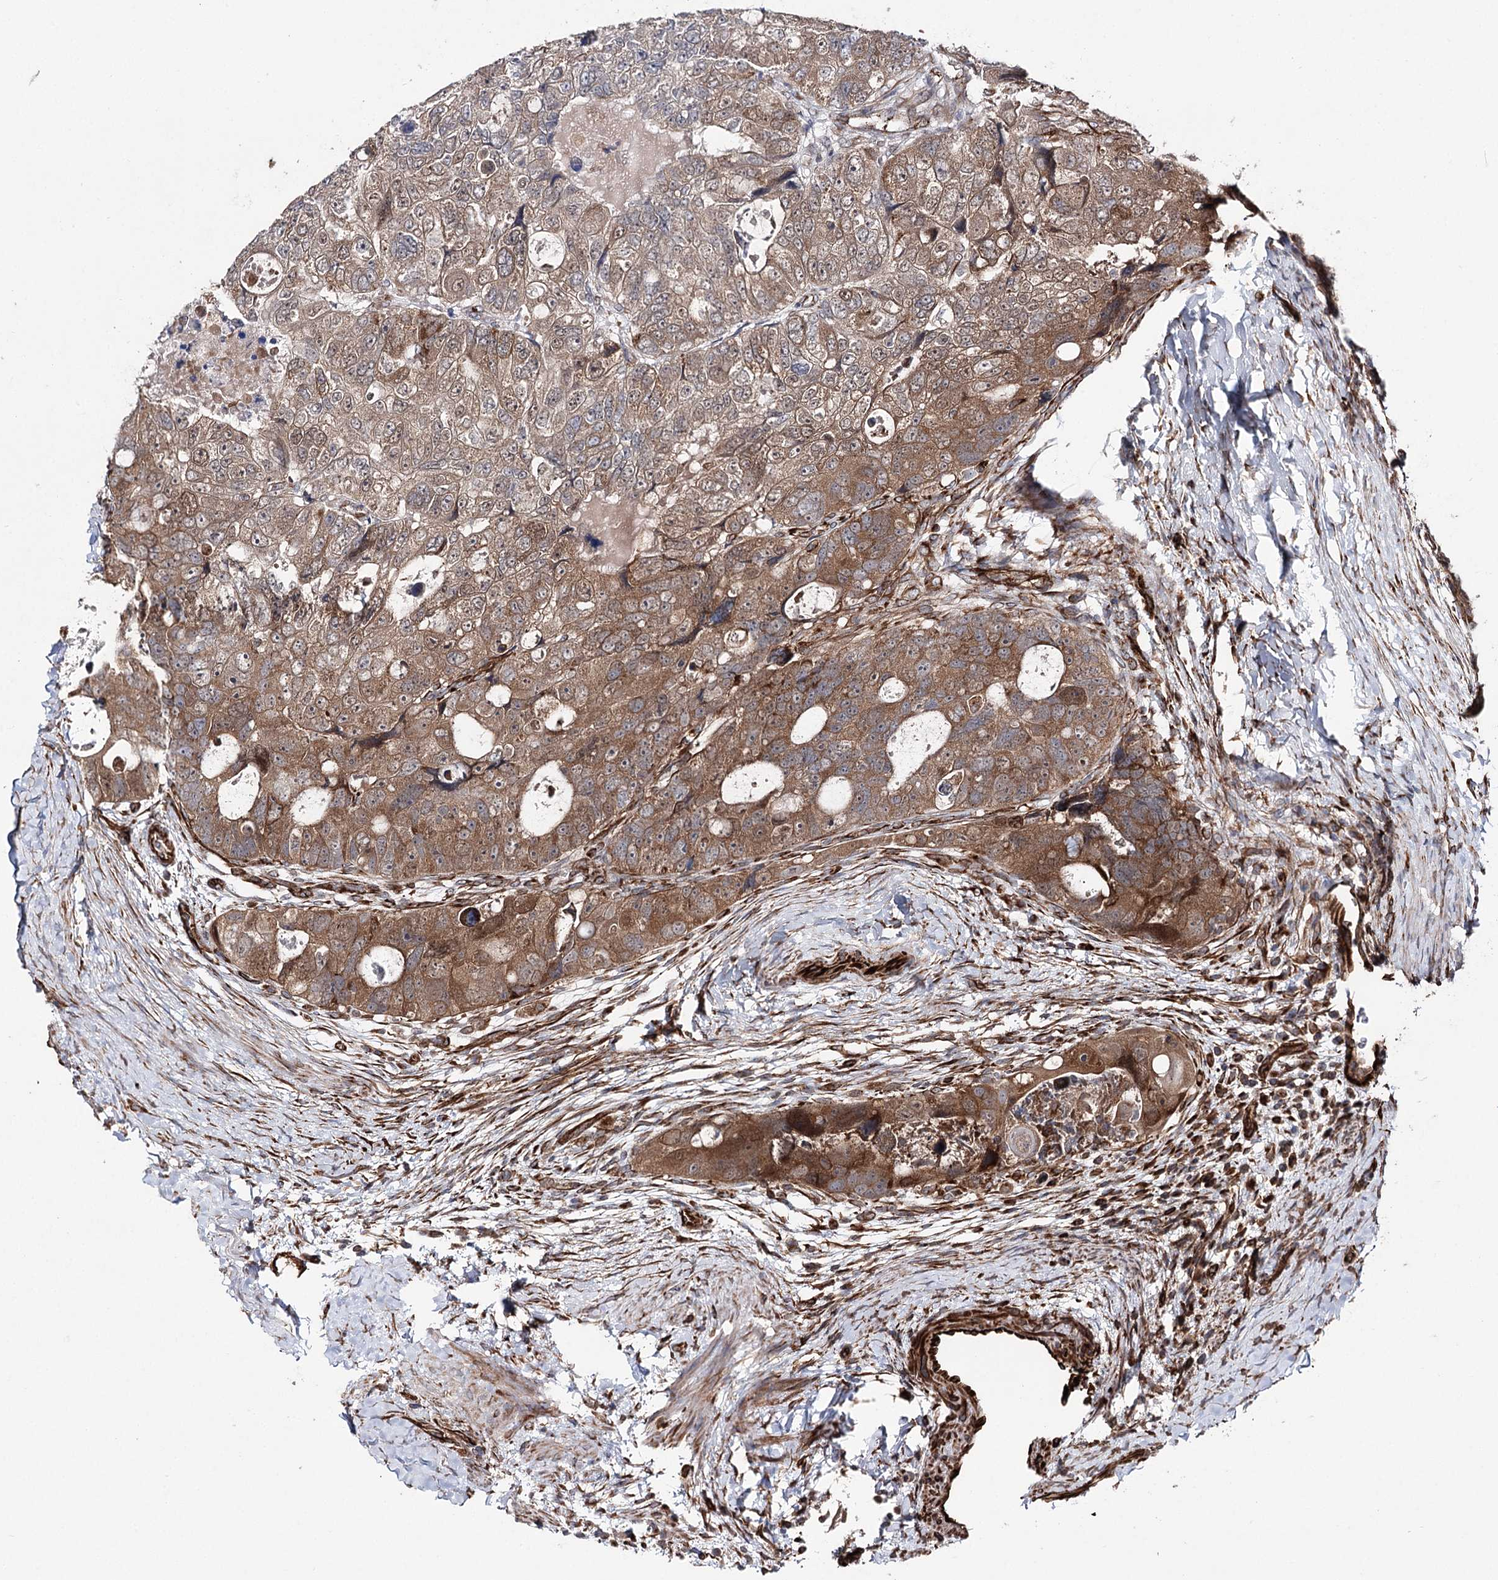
{"staining": {"intensity": "moderate", "quantity": ">75%", "location": "cytoplasmic/membranous,nuclear"}, "tissue": "colorectal cancer", "cell_type": "Tumor cells", "image_type": "cancer", "snomed": [{"axis": "morphology", "description": "Adenocarcinoma, NOS"}, {"axis": "topography", "description": "Rectum"}], "caption": "Adenocarcinoma (colorectal) stained with DAB (3,3'-diaminobenzidine) immunohistochemistry (IHC) displays medium levels of moderate cytoplasmic/membranous and nuclear staining in about >75% of tumor cells.", "gene": "MIB1", "patient": {"sex": "male", "age": 59}}